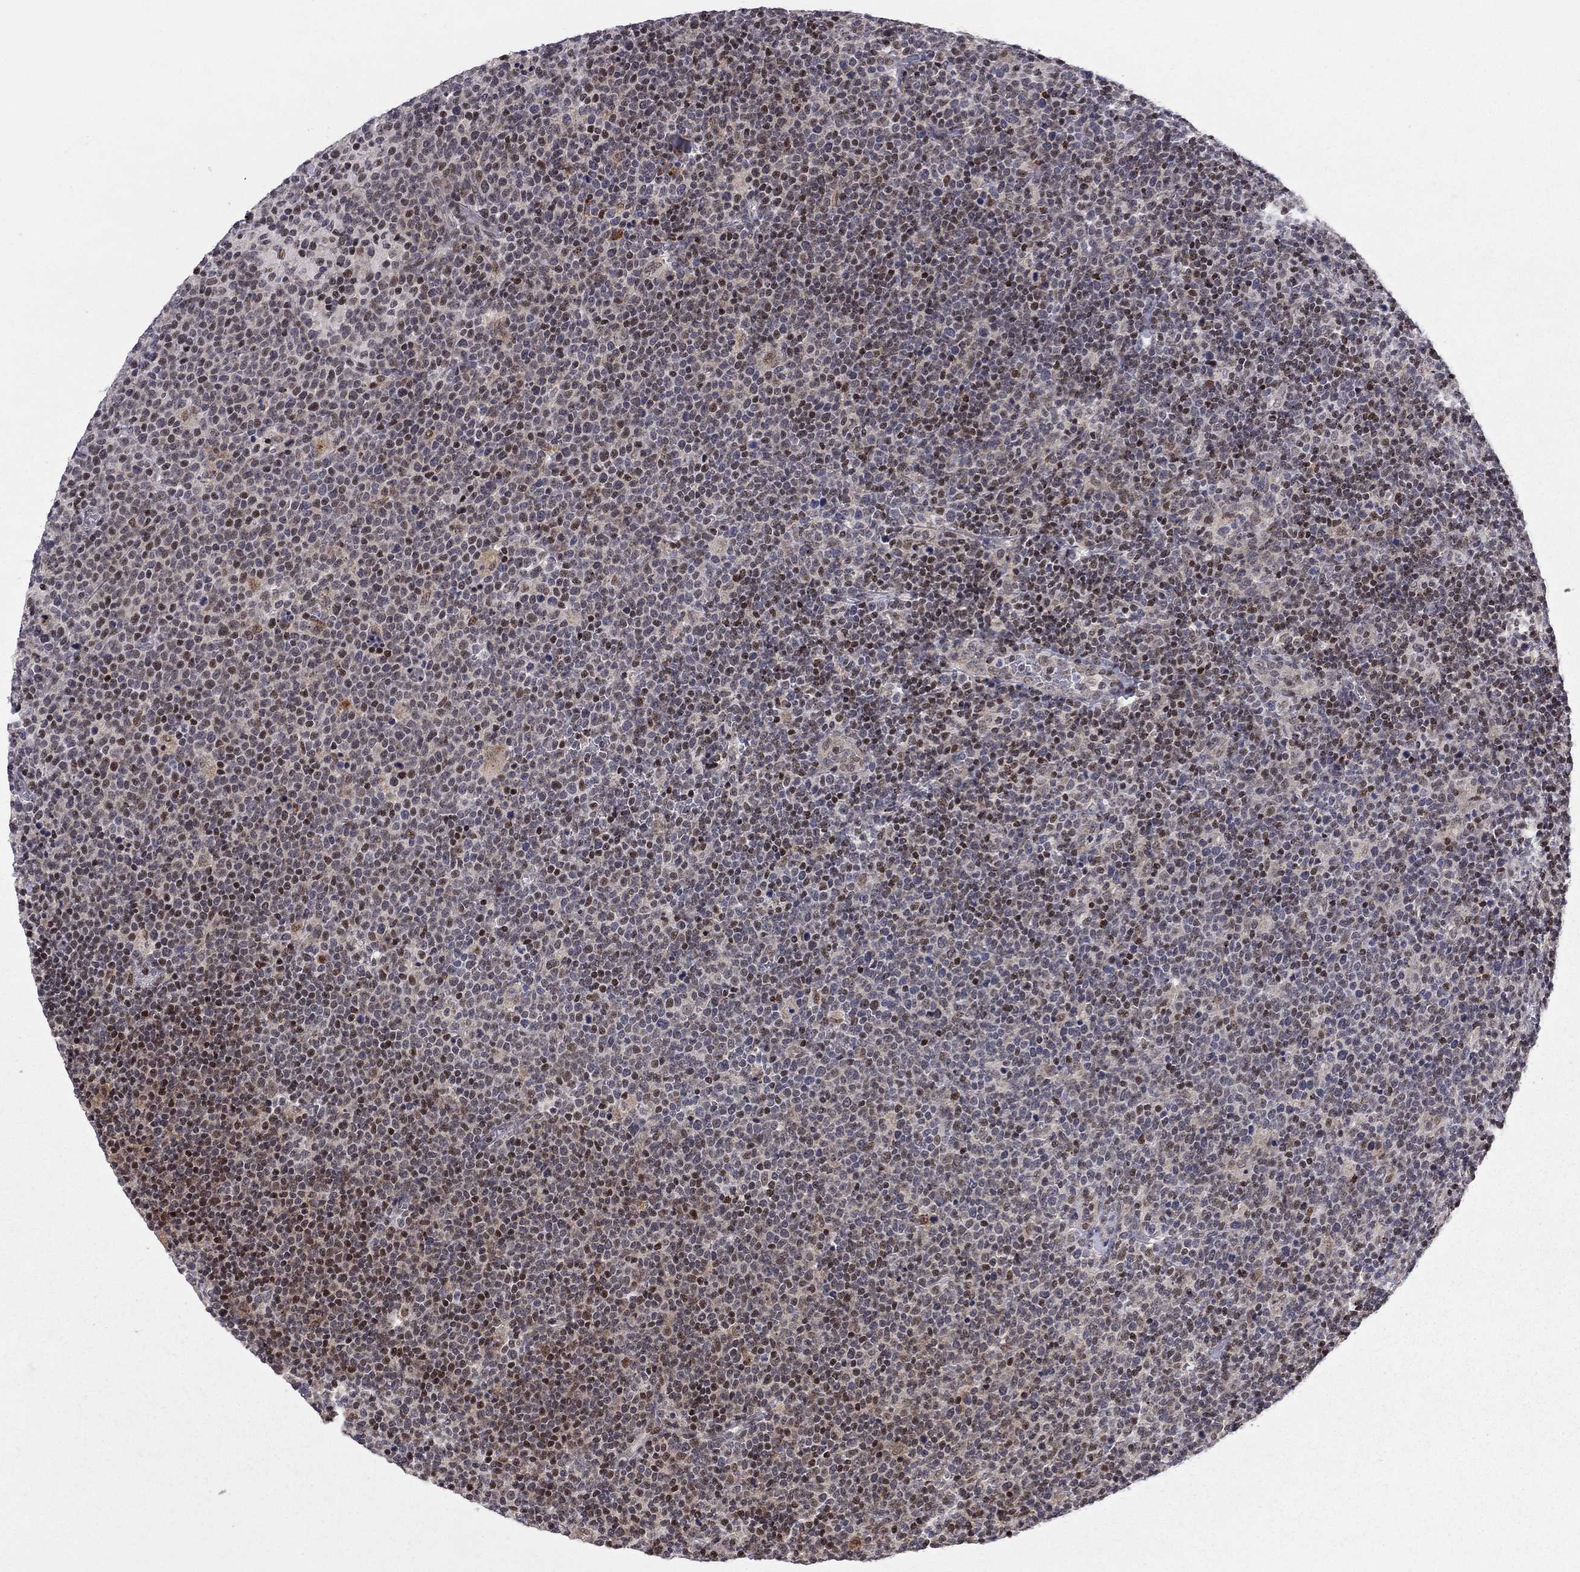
{"staining": {"intensity": "moderate", "quantity": "25%-75%", "location": "nuclear"}, "tissue": "lymphoma", "cell_type": "Tumor cells", "image_type": "cancer", "snomed": [{"axis": "morphology", "description": "Malignant lymphoma, non-Hodgkin's type, High grade"}, {"axis": "topography", "description": "Lymph node"}], "caption": "Immunohistochemistry (IHC) staining of malignant lymphoma, non-Hodgkin's type (high-grade), which reveals medium levels of moderate nuclear expression in approximately 25%-75% of tumor cells indicating moderate nuclear protein expression. The staining was performed using DAB (3,3'-diaminobenzidine) (brown) for protein detection and nuclei were counterstained in hematoxylin (blue).", "gene": "HDAC3", "patient": {"sex": "male", "age": 61}}